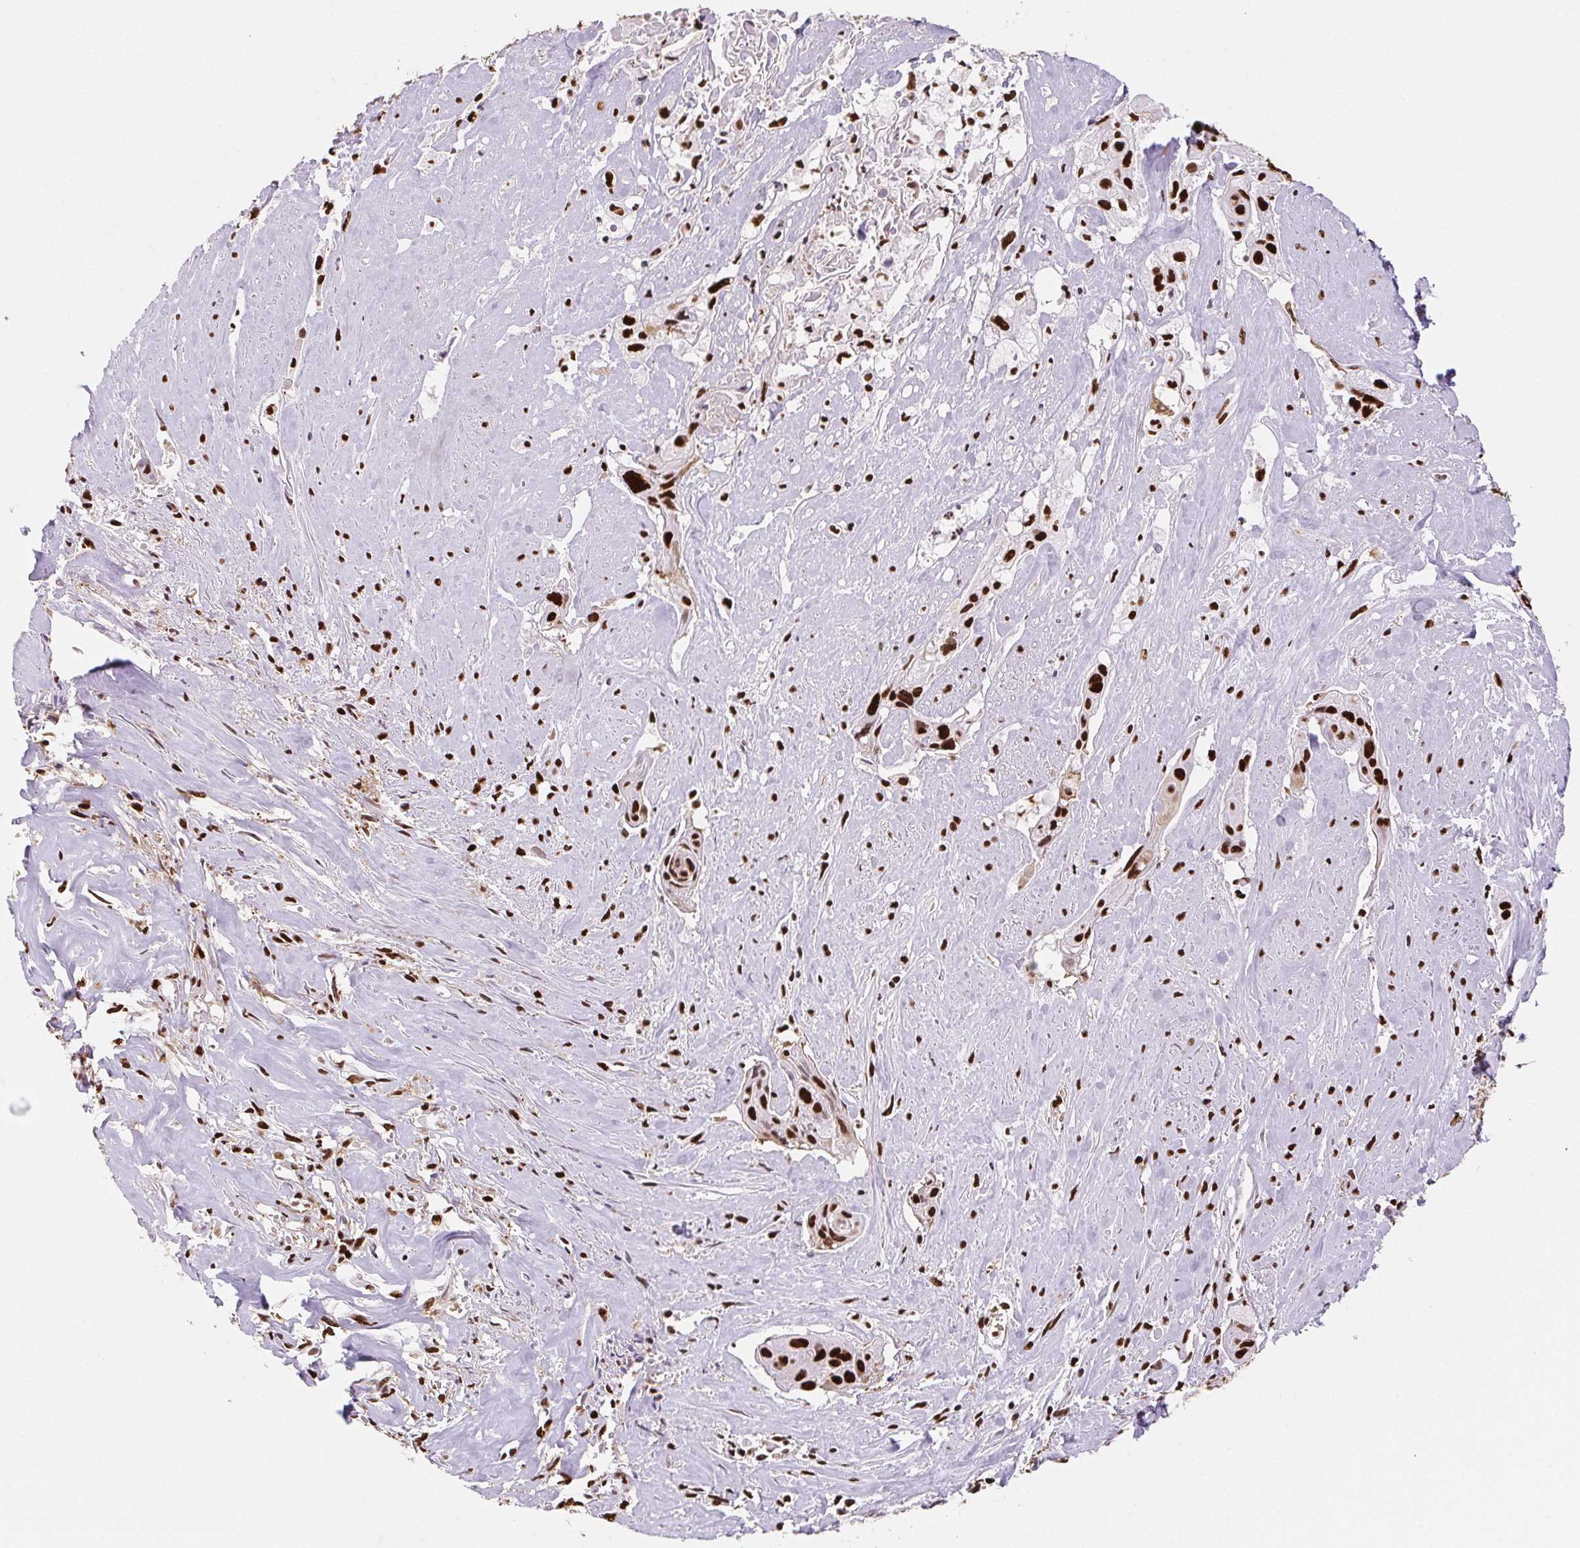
{"staining": {"intensity": "strong", "quantity": ">75%", "location": "nuclear"}, "tissue": "cervical cancer", "cell_type": "Tumor cells", "image_type": "cancer", "snomed": [{"axis": "morphology", "description": "Squamous cell carcinoma, NOS"}, {"axis": "topography", "description": "Cervix"}], "caption": "Approximately >75% of tumor cells in cervical cancer show strong nuclear protein positivity as visualized by brown immunohistochemical staining.", "gene": "SET", "patient": {"sex": "female", "age": 49}}